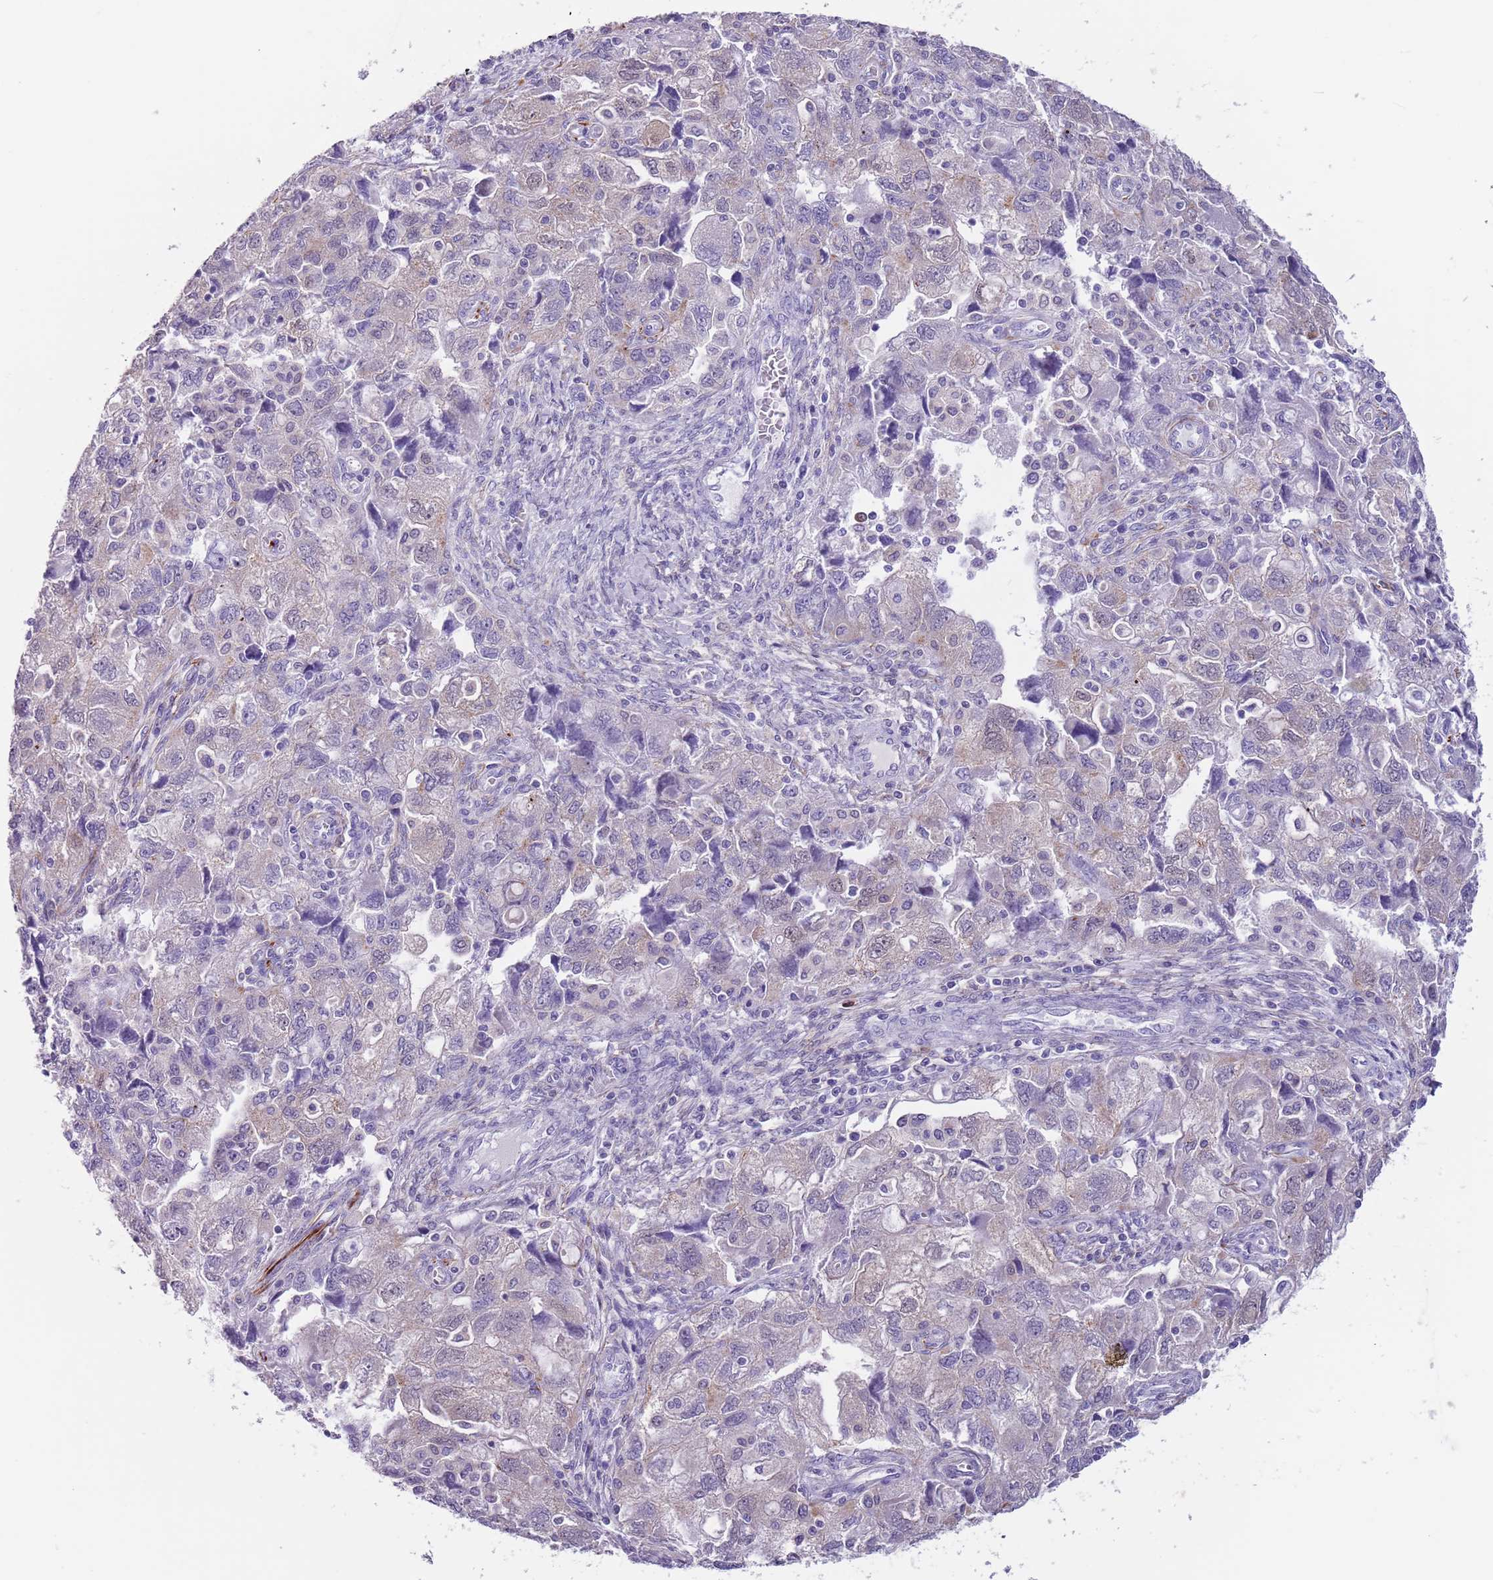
{"staining": {"intensity": "negative", "quantity": "none", "location": "none"}, "tissue": "ovarian cancer", "cell_type": "Tumor cells", "image_type": "cancer", "snomed": [{"axis": "morphology", "description": "Carcinoma, NOS"}, {"axis": "morphology", "description": "Cystadenocarcinoma, serous, NOS"}, {"axis": "topography", "description": "Ovary"}], "caption": "High power microscopy histopathology image of an IHC image of ovarian serous cystadenocarcinoma, revealing no significant staining in tumor cells.", "gene": "PFKFB2", "patient": {"sex": "female", "age": 69}}